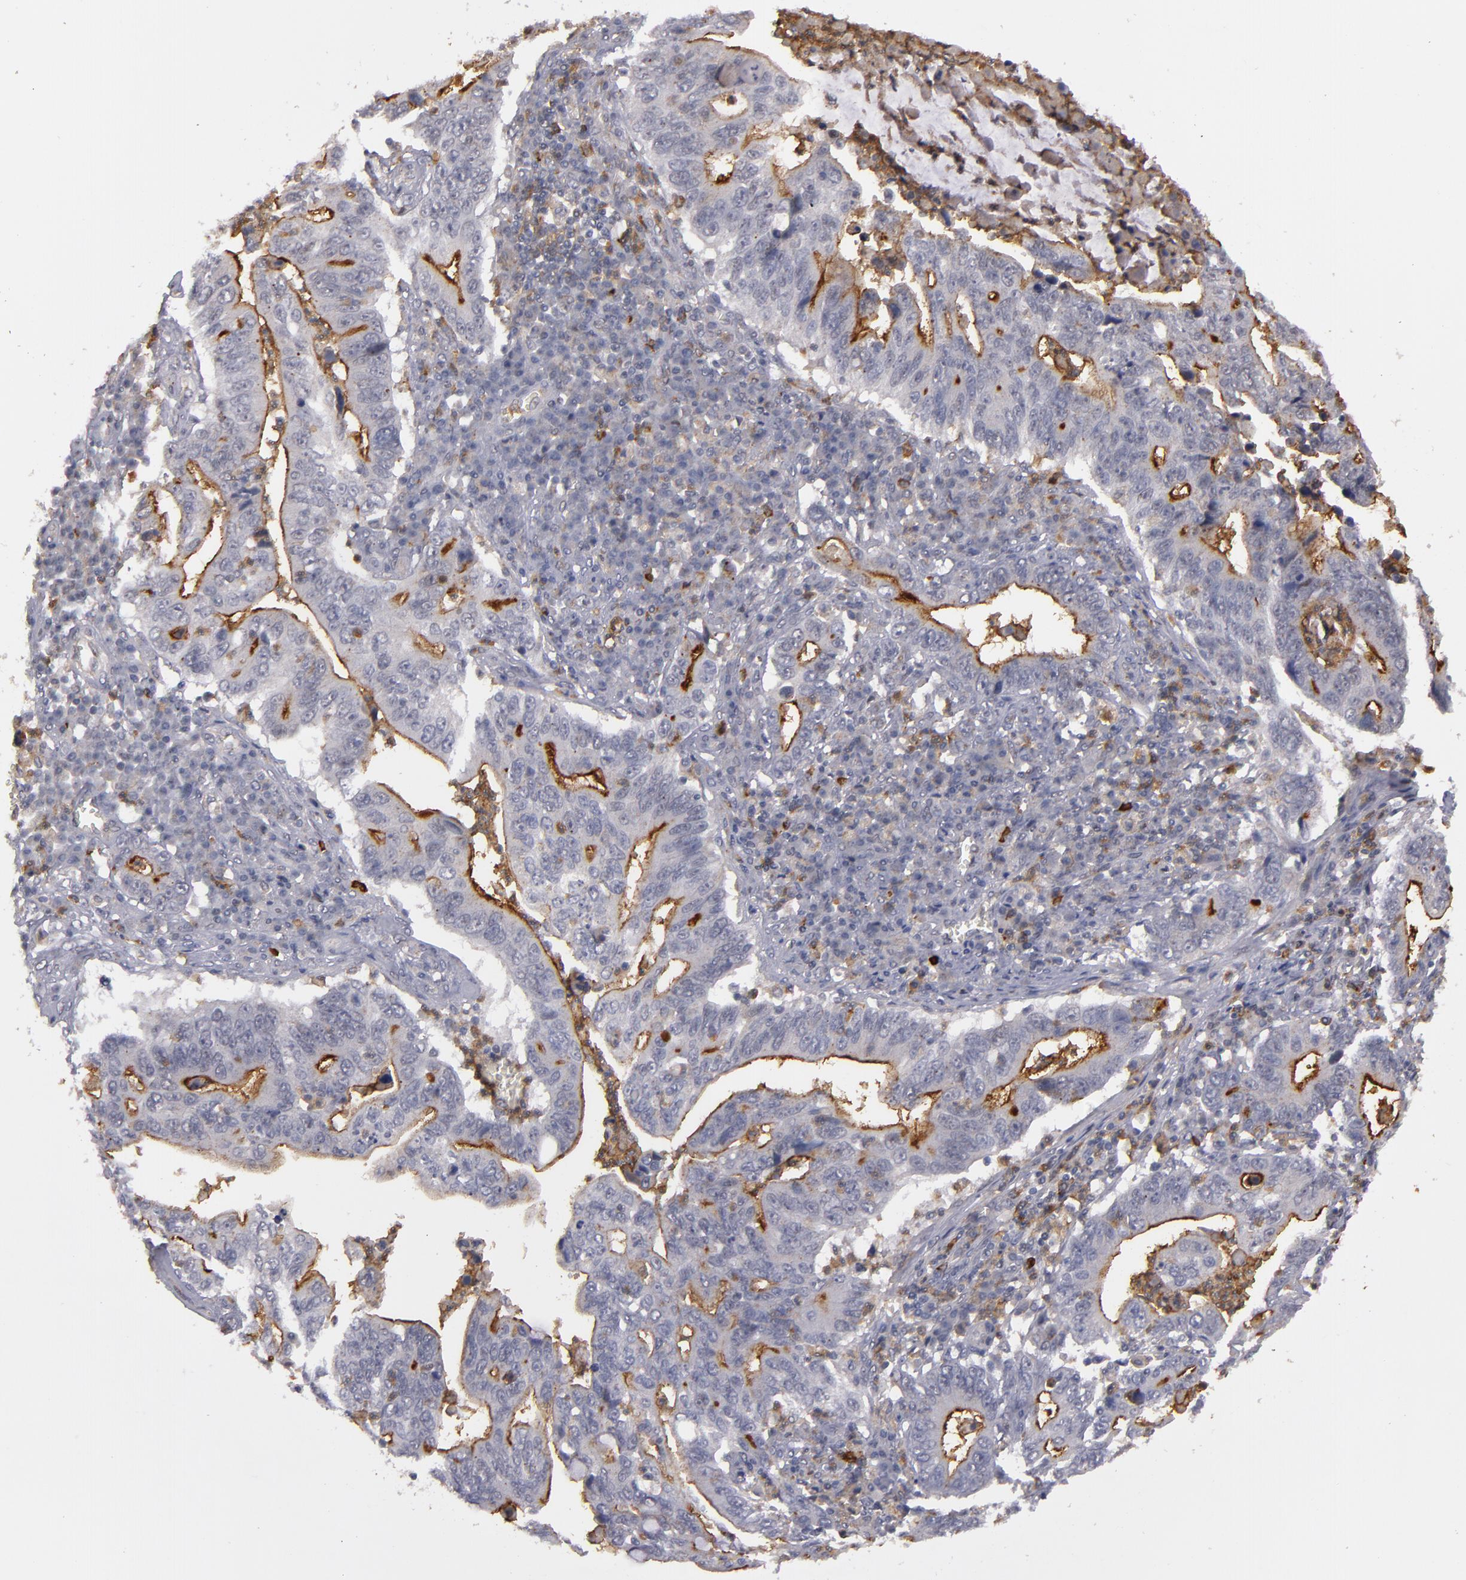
{"staining": {"intensity": "moderate", "quantity": ">75%", "location": "cytoplasmic/membranous"}, "tissue": "stomach cancer", "cell_type": "Tumor cells", "image_type": "cancer", "snomed": [{"axis": "morphology", "description": "Adenocarcinoma, NOS"}, {"axis": "topography", "description": "Stomach, upper"}], "caption": "About >75% of tumor cells in human stomach adenocarcinoma exhibit moderate cytoplasmic/membranous protein expression as visualized by brown immunohistochemical staining.", "gene": "STX3", "patient": {"sex": "male", "age": 63}}